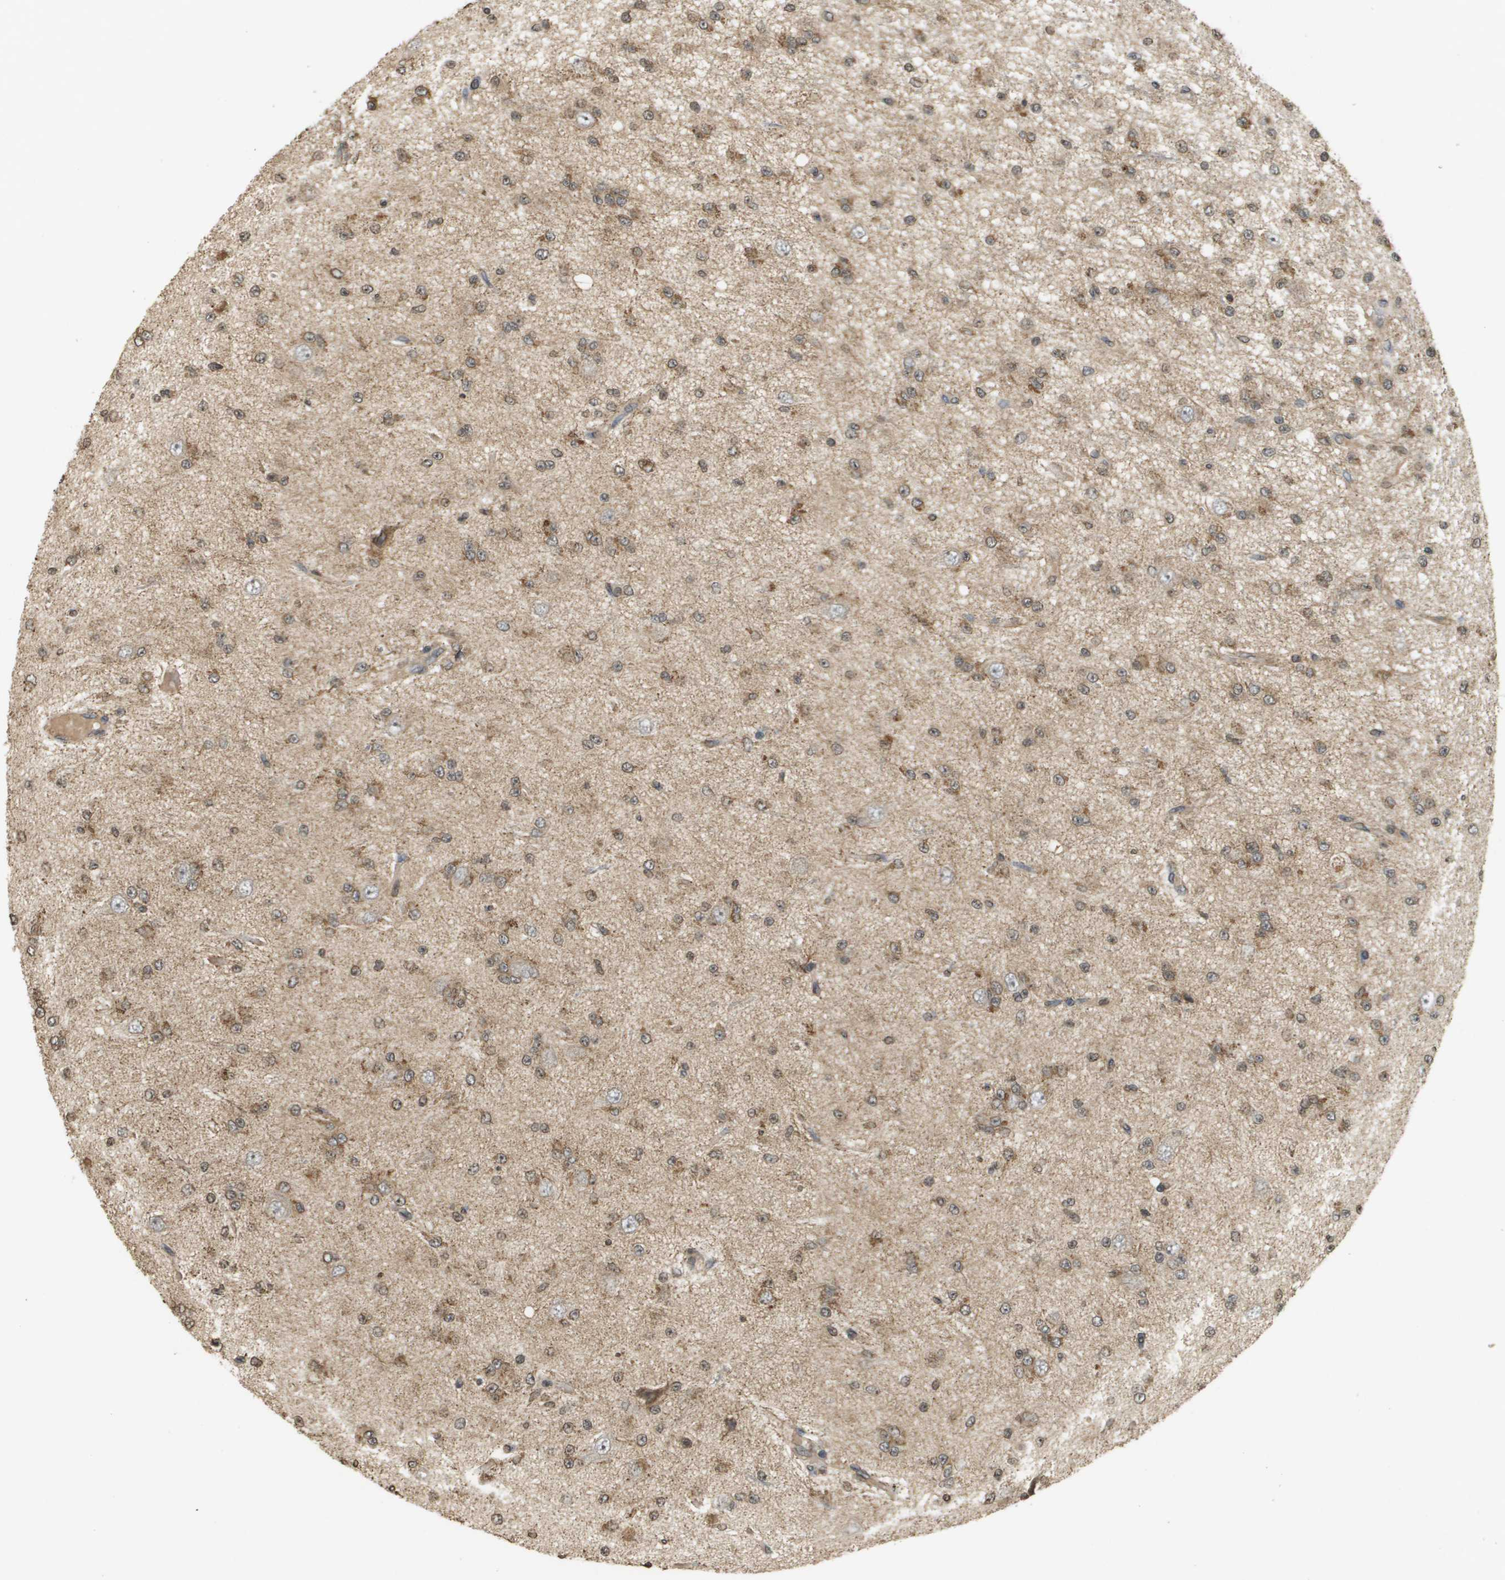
{"staining": {"intensity": "moderate", "quantity": ">75%", "location": "cytoplasmic/membranous,nuclear"}, "tissue": "glioma", "cell_type": "Tumor cells", "image_type": "cancer", "snomed": [{"axis": "morphology", "description": "Glioma, malignant, Low grade"}, {"axis": "topography", "description": "Brain"}], "caption": "Glioma stained for a protein (brown) reveals moderate cytoplasmic/membranous and nuclear positive expression in about >75% of tumor cells.", "gene": "RAB21", "patient": {"sex": "male", "age": 38}}